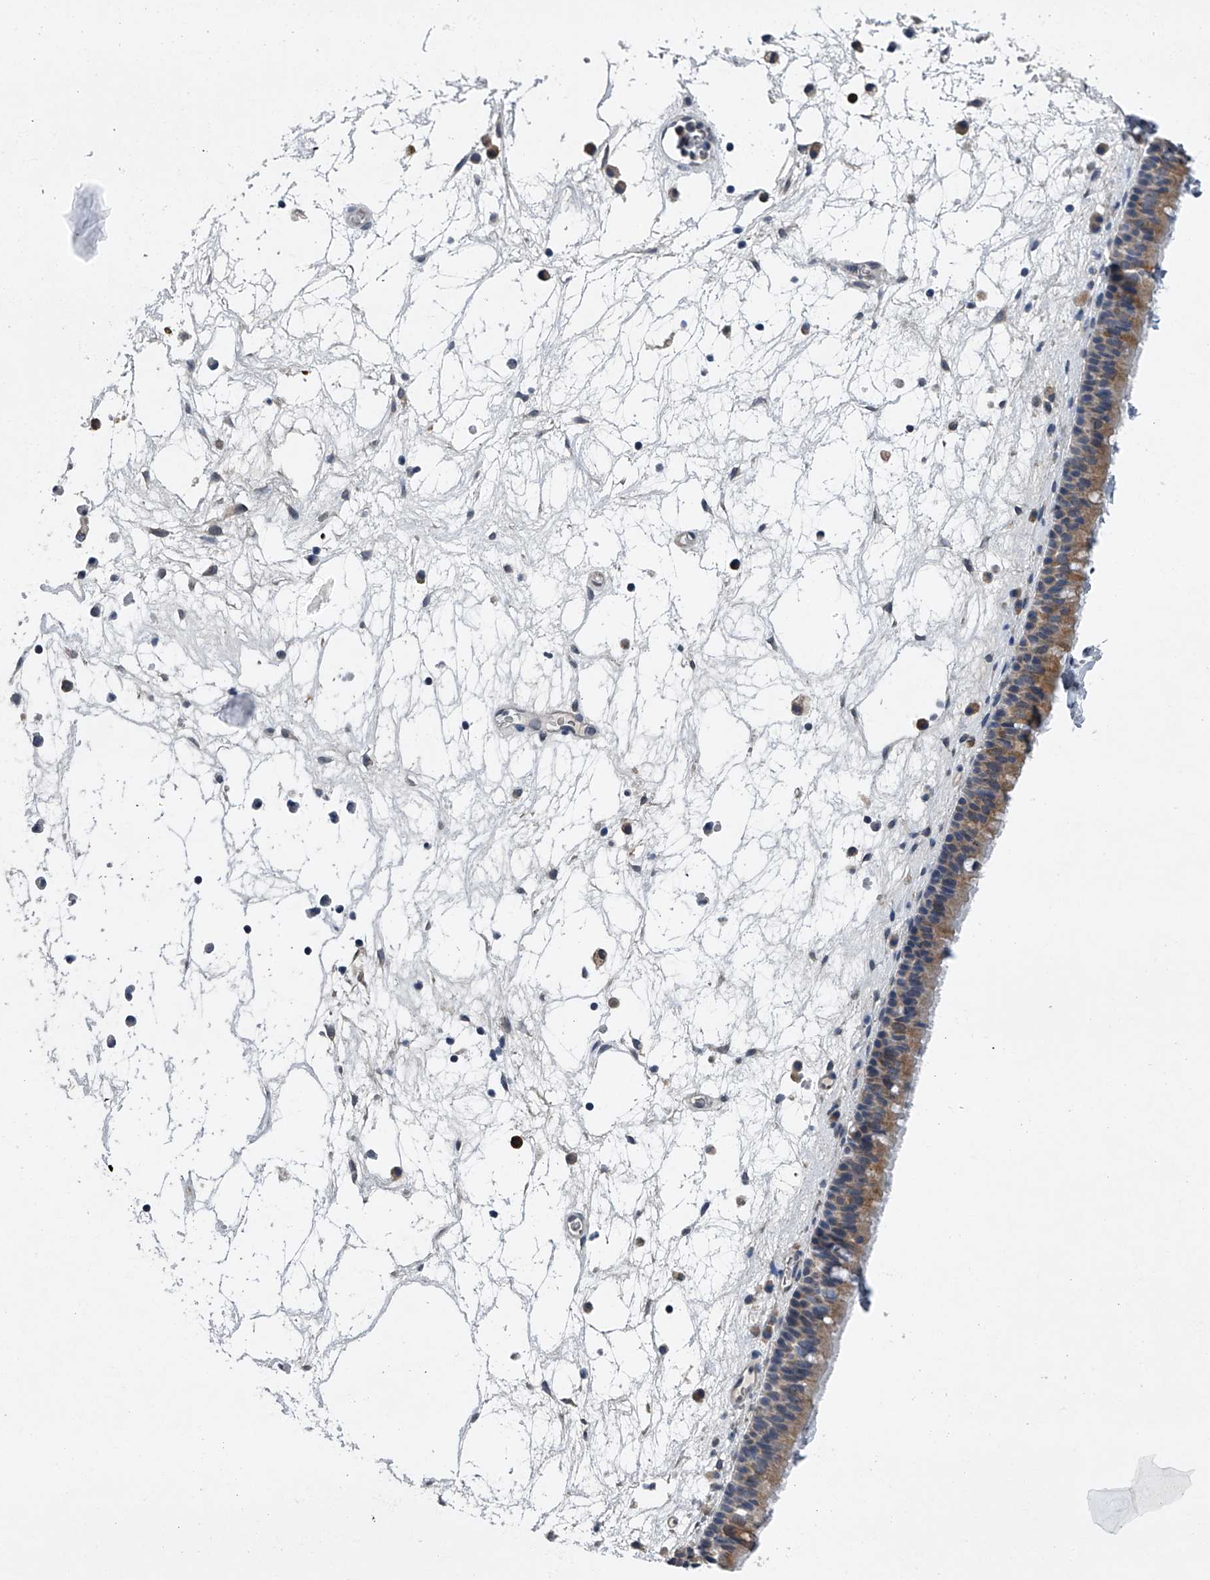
{"staining": {"intensity": "moderate", "quantity": "25%-75%", "location": "cytoplasmic/membranous"}, "tissue": "nasopharynx", "cell_type": "Respiratory epithelial cells", "image_type": "normal", "snomed": [{"axis": "morphology", "description": "Normal tissue, NOS"}, {"axis": "morphology", "description": "Inflammation, NOS"}, {"axis": "morphology", "description": "Malignant melanoma, Metastatic site"}, {"axis": "topography", "description": "Nasopharynx"}], "caption": "Protein expression by immunohistochemistry displays moderate cytoplasmic/membranous positivity in about 25%-75% of respiratory epithelial cells in normal nasopharynx.", "gene": "RNF5", "patient": {"sex": "male", "age": 70}}